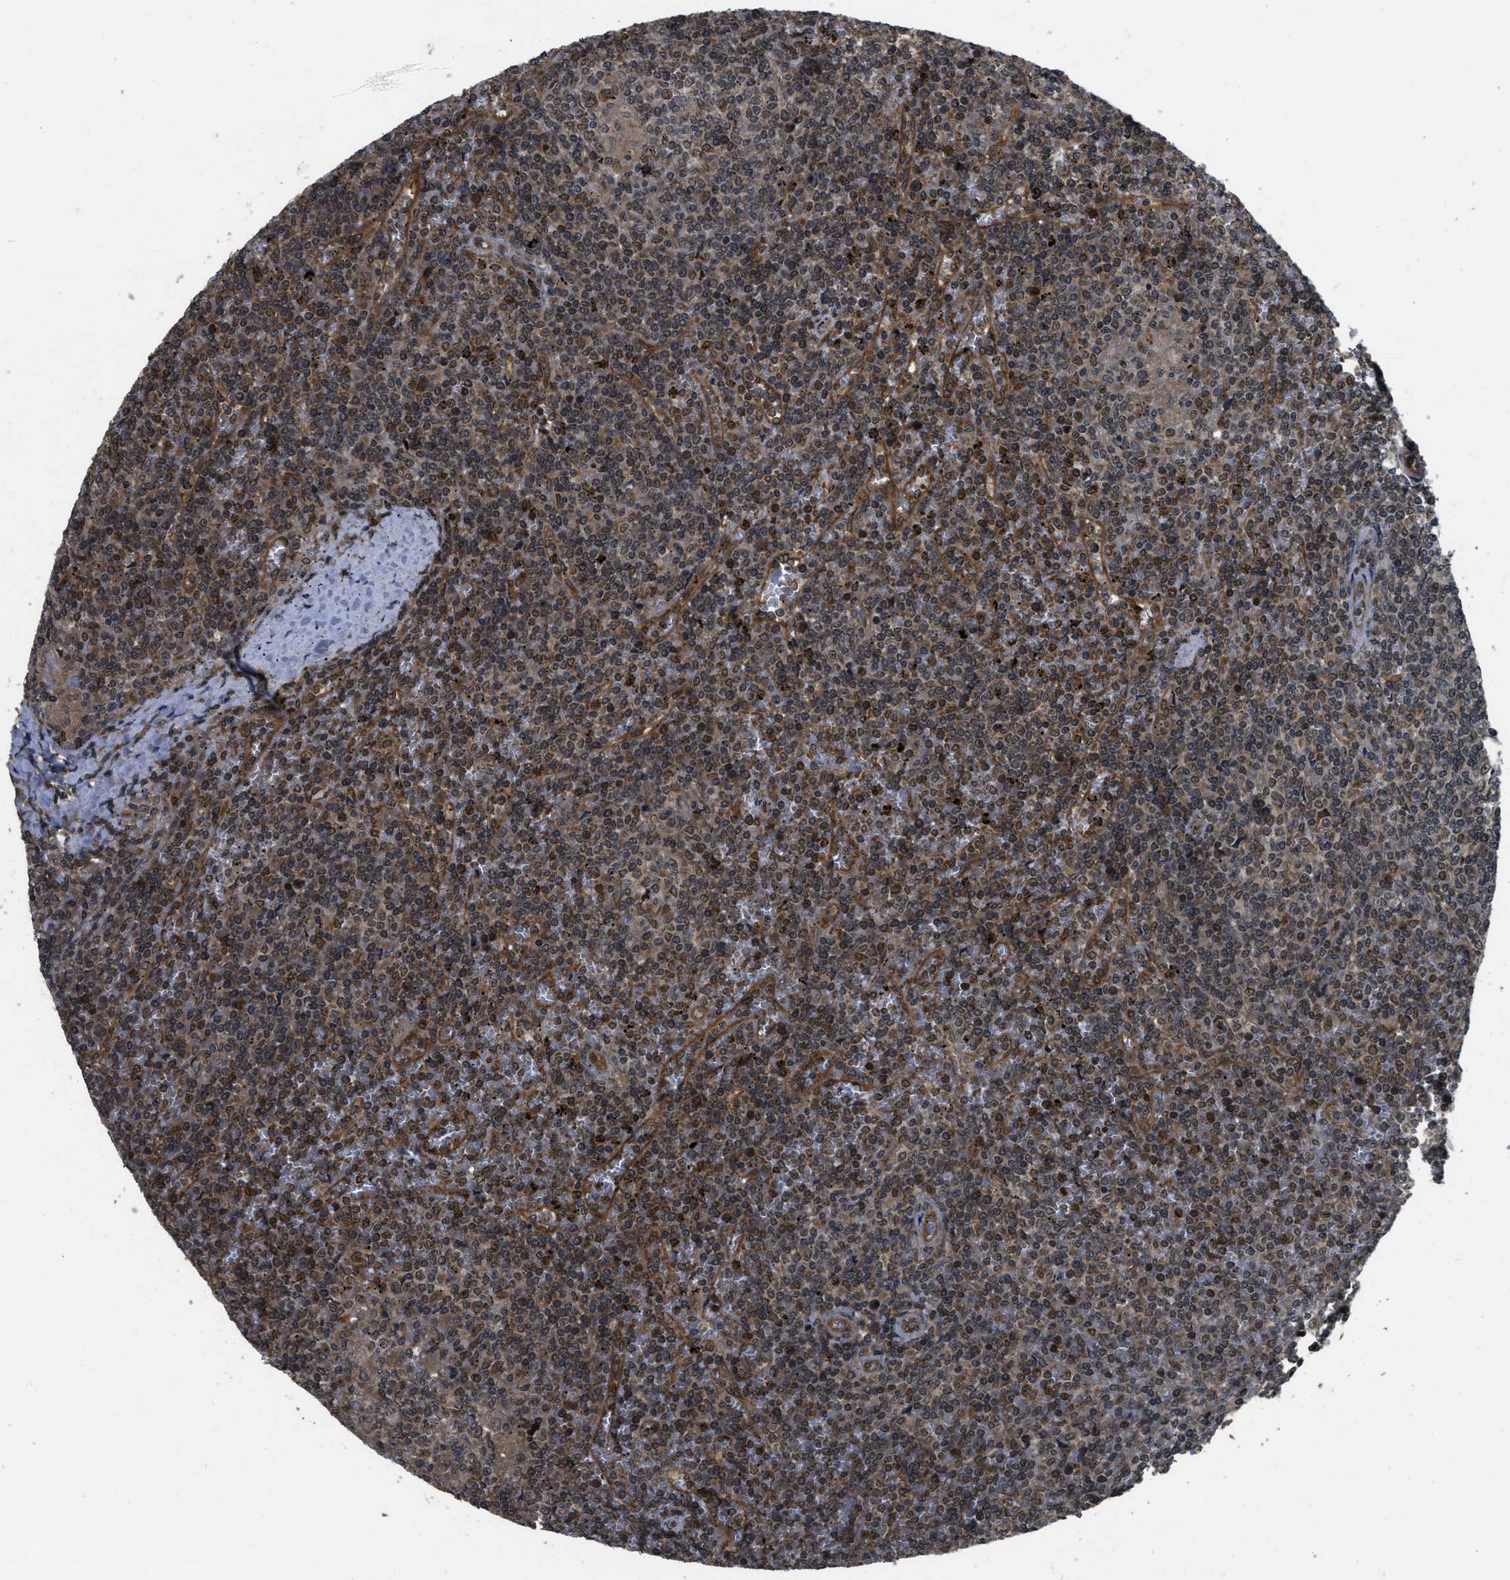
{"staining": {"intensity": "moderate", "quantity": "25%-75%", "location": "cytoplasmic/membranous,nuclear"}, "tissue": "lymphoma", "cell_type": "Tumor cells", "image_type": "cancer", "snomed": [{"axis": "morphology", "description": "Malignant lymphoma, non-Hodgkin's type, Low grade"}, {"axis": "topography", "description": "Spleen"}], "caption": "DAB (3,3'-diaminobenzidine) immunohistochemical staining of malignant lymphoma, non-Hodgkin's type (low-grade) displays moderate cytoplasmic/membranous and nuclear protein staining in about 25%-75% of tumor cells.", "gene": "SPTLC1", "patient": {"sex": "female", "age": 19}}